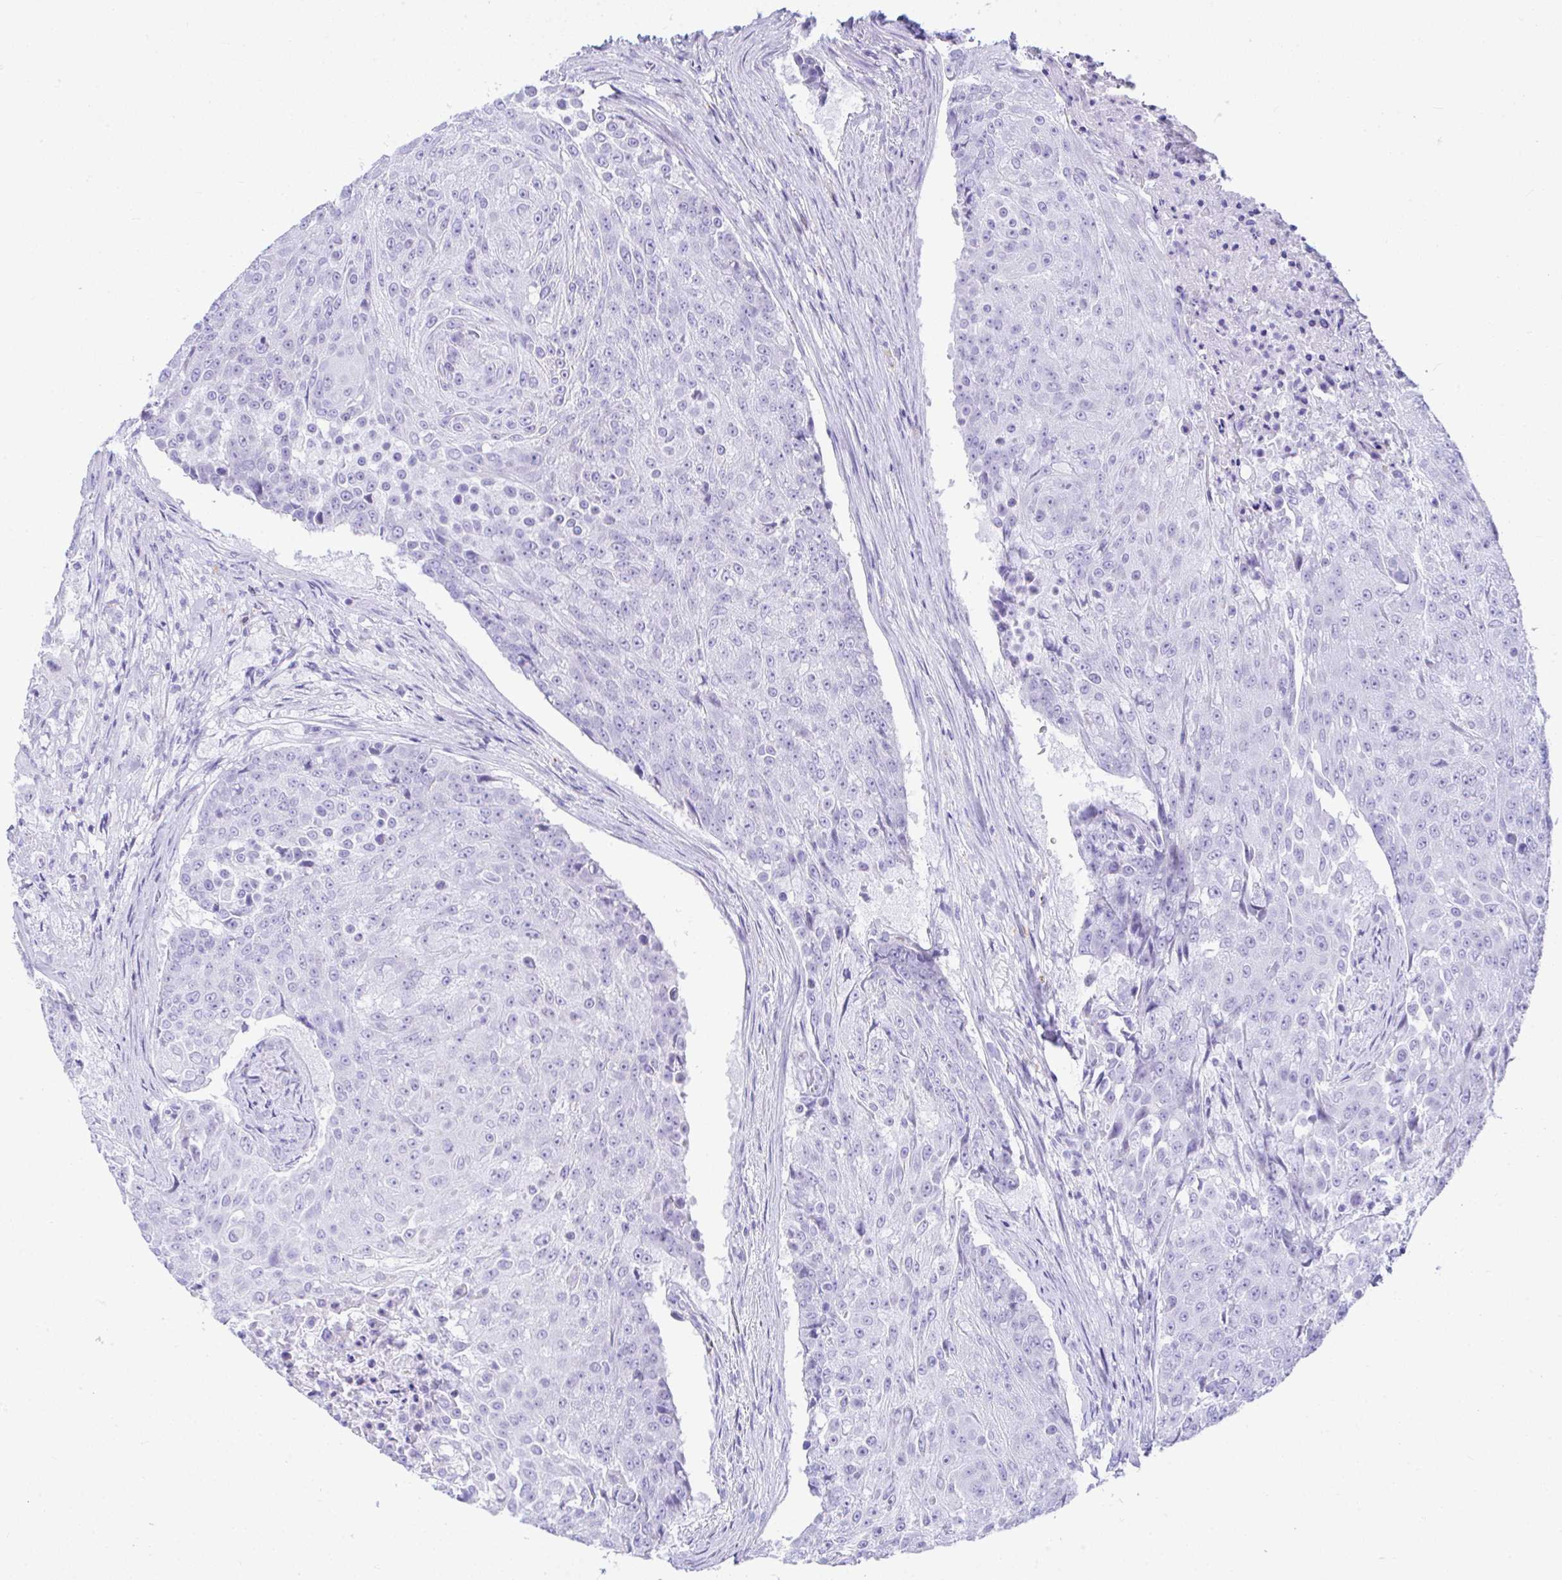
{"staining": {"intensity": "negative", "quantity": "none", "location": "none"}, "tissue": "urothelial cancer", "cell_type": "Tumor cells", "image_type": "cancer", "snomed": [{"axis": "morphology", "description": "Urothelial carcinoma, High grade"}, {"axis": "topography", "description": "Urinary bladder"}], "caption": "Immunohistochemistry of human high-grade urothelial carcinoma exhibits no staining in tumor cells.", "gene": "SEL1L2", "patient": {"sex": "female", "age": 63}}